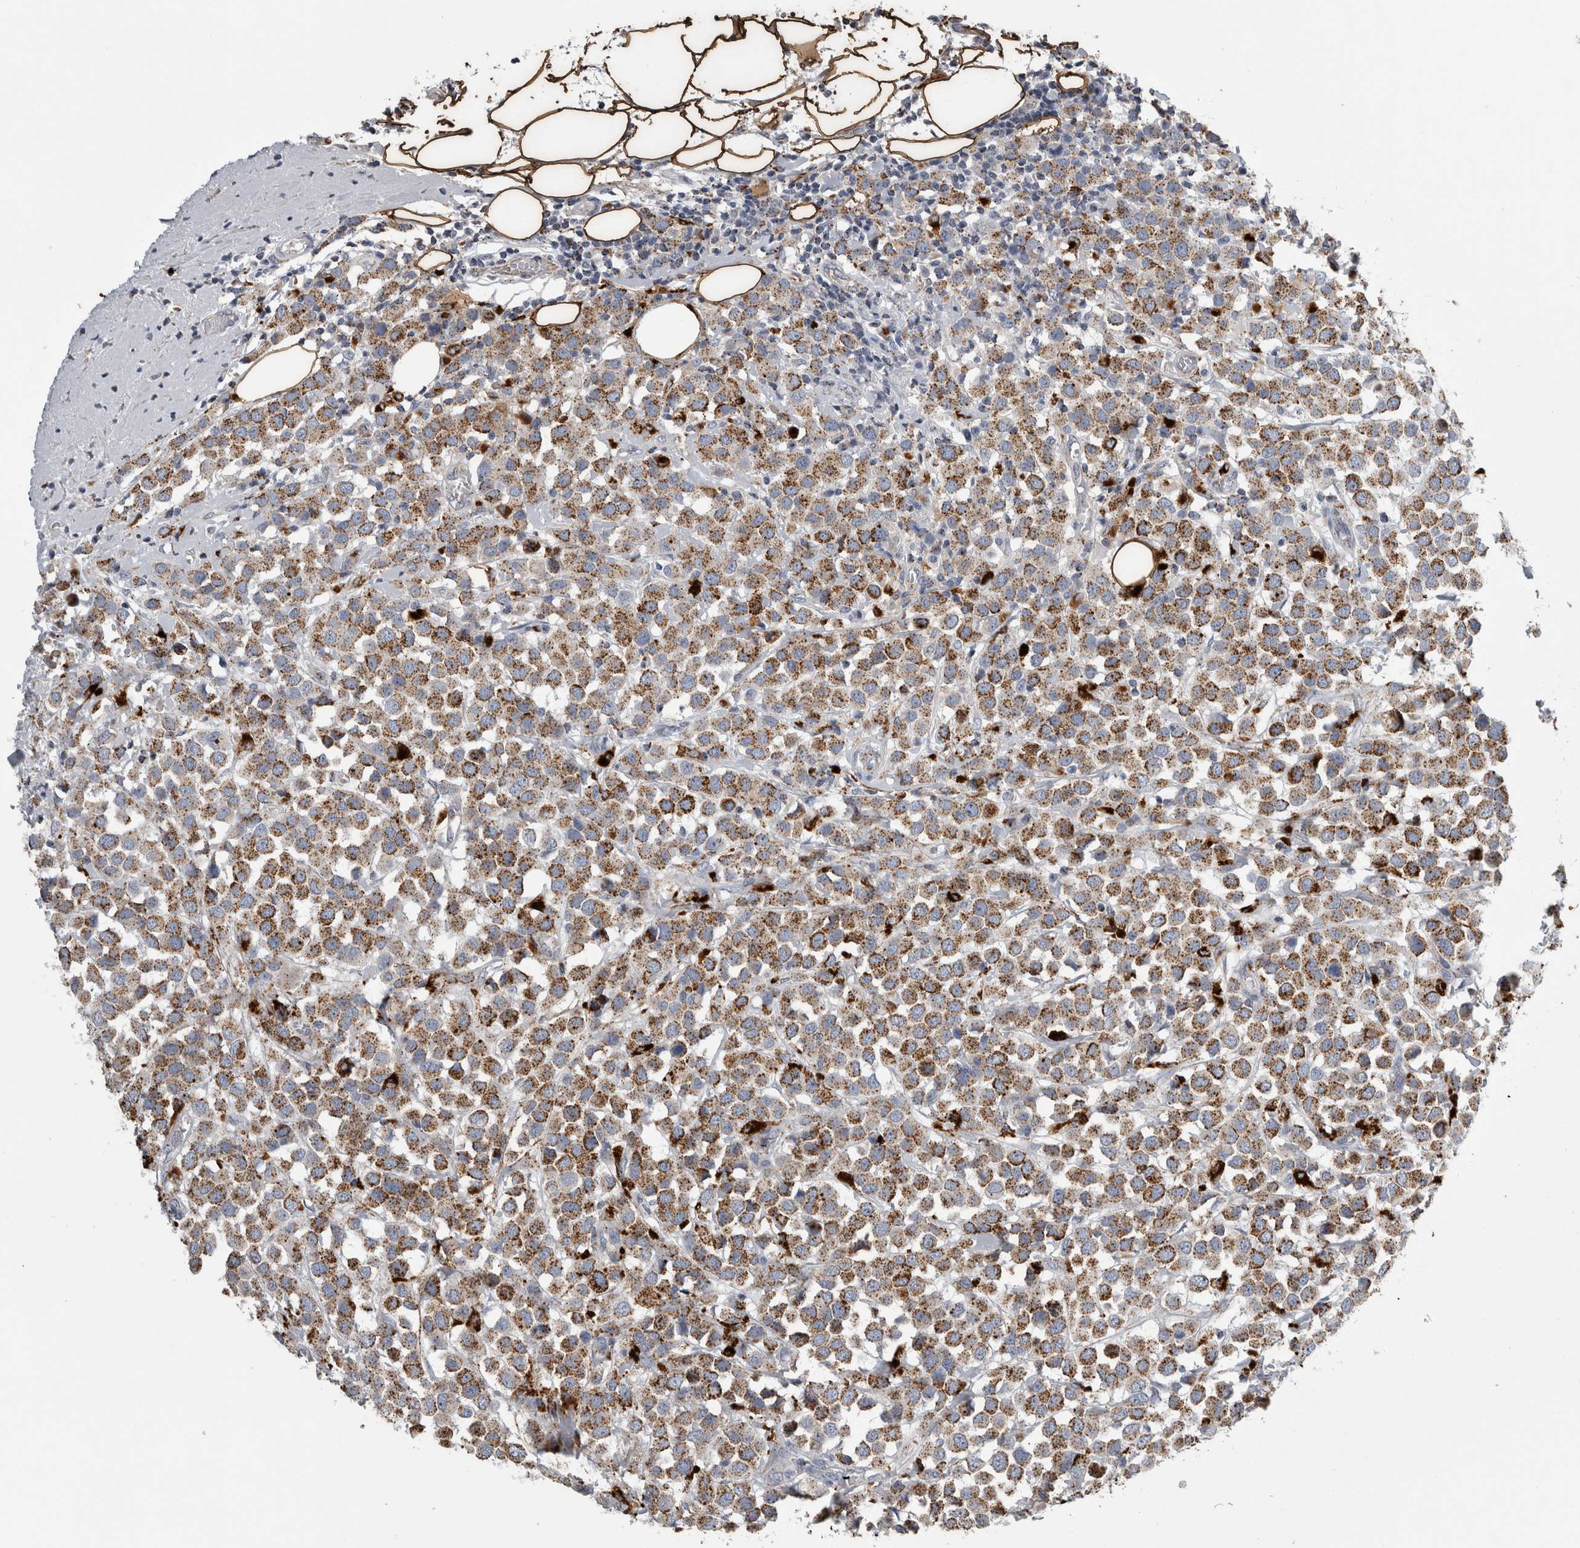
{"staining": {"intensity": "moderate", "quantity": ">75%", "location": "cytoplasmic/membranous"}, "tissue": "breast cancer", "cell_type": "Tumor cells", "image_type": "cancer", "snomed": [{"axis": "morphology", "description": "Duct carcinoma"}, {"axis": "topography", "description": "Breast"}], "caption": "Immunohistochemical staining of human infiltrating ductal carcinoma (breast) shows medium levels of moderate cytoplasmic/membranous protein expression in approximately >75% of tumor cells.", "gene": "DPP7", "patient": {"sex": "female", "age": 61}}